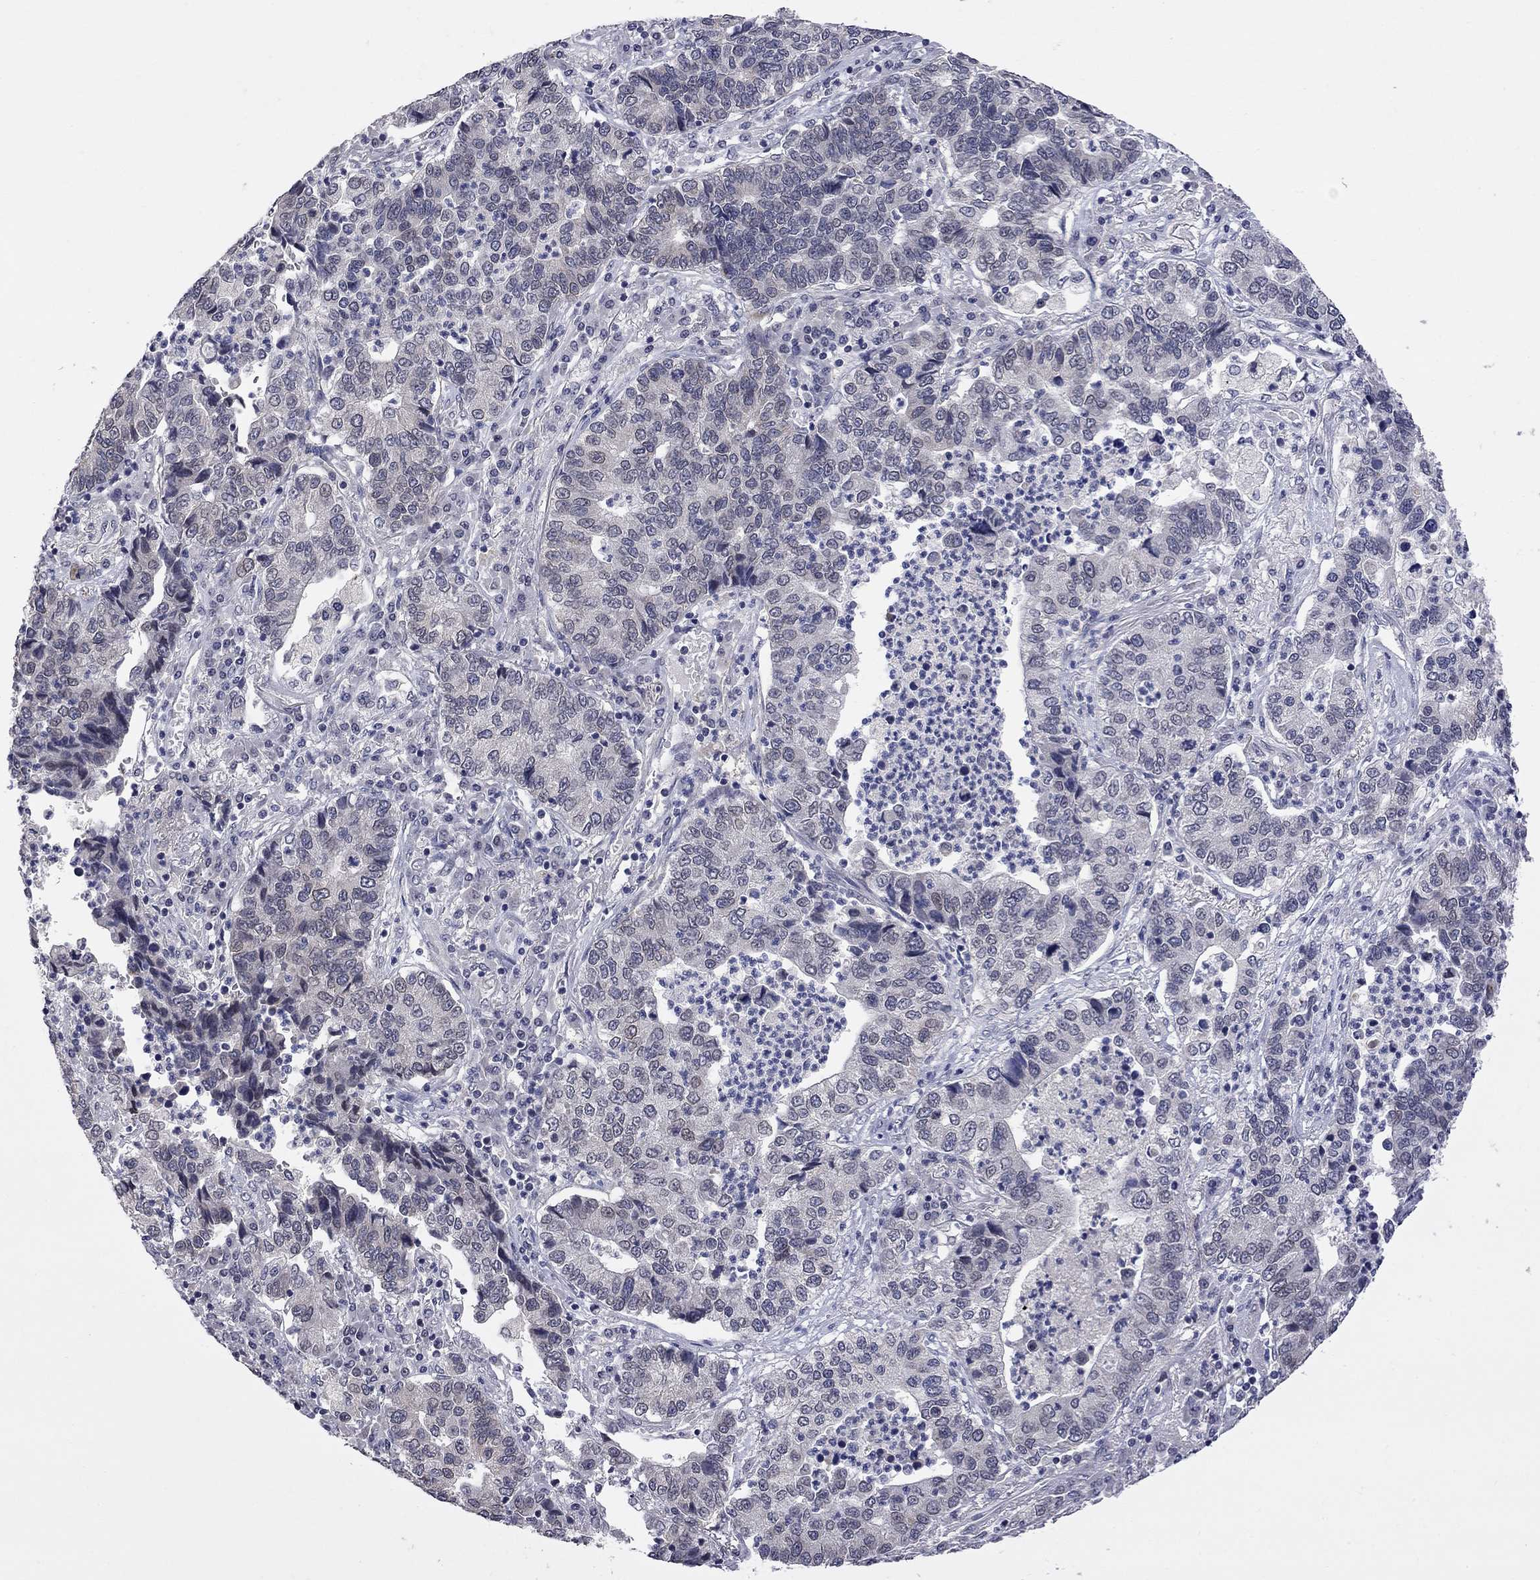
{"staining": {"intensity": "negative", "quantity": "none", "location": "none"}, "tissue": "lung cancer", "cell_type": "Tumor cells", "image_type": "cancer", "snomed": [{"axis": "morphology", "description": "Adenocarcinoma, NOS"}, {"axis": "topography", "description": "Lung"}], "caption": "High magnification brightfield microscopy of adenocarcinoma (lung) stained with DAB (3,3'-diaminobenzidine) (brown) and counterstained with hematoxylin (blue): tumor cells show no significant positivity.", "gene": "FABP12", "patient": {"sex": "female", "age": 57}}